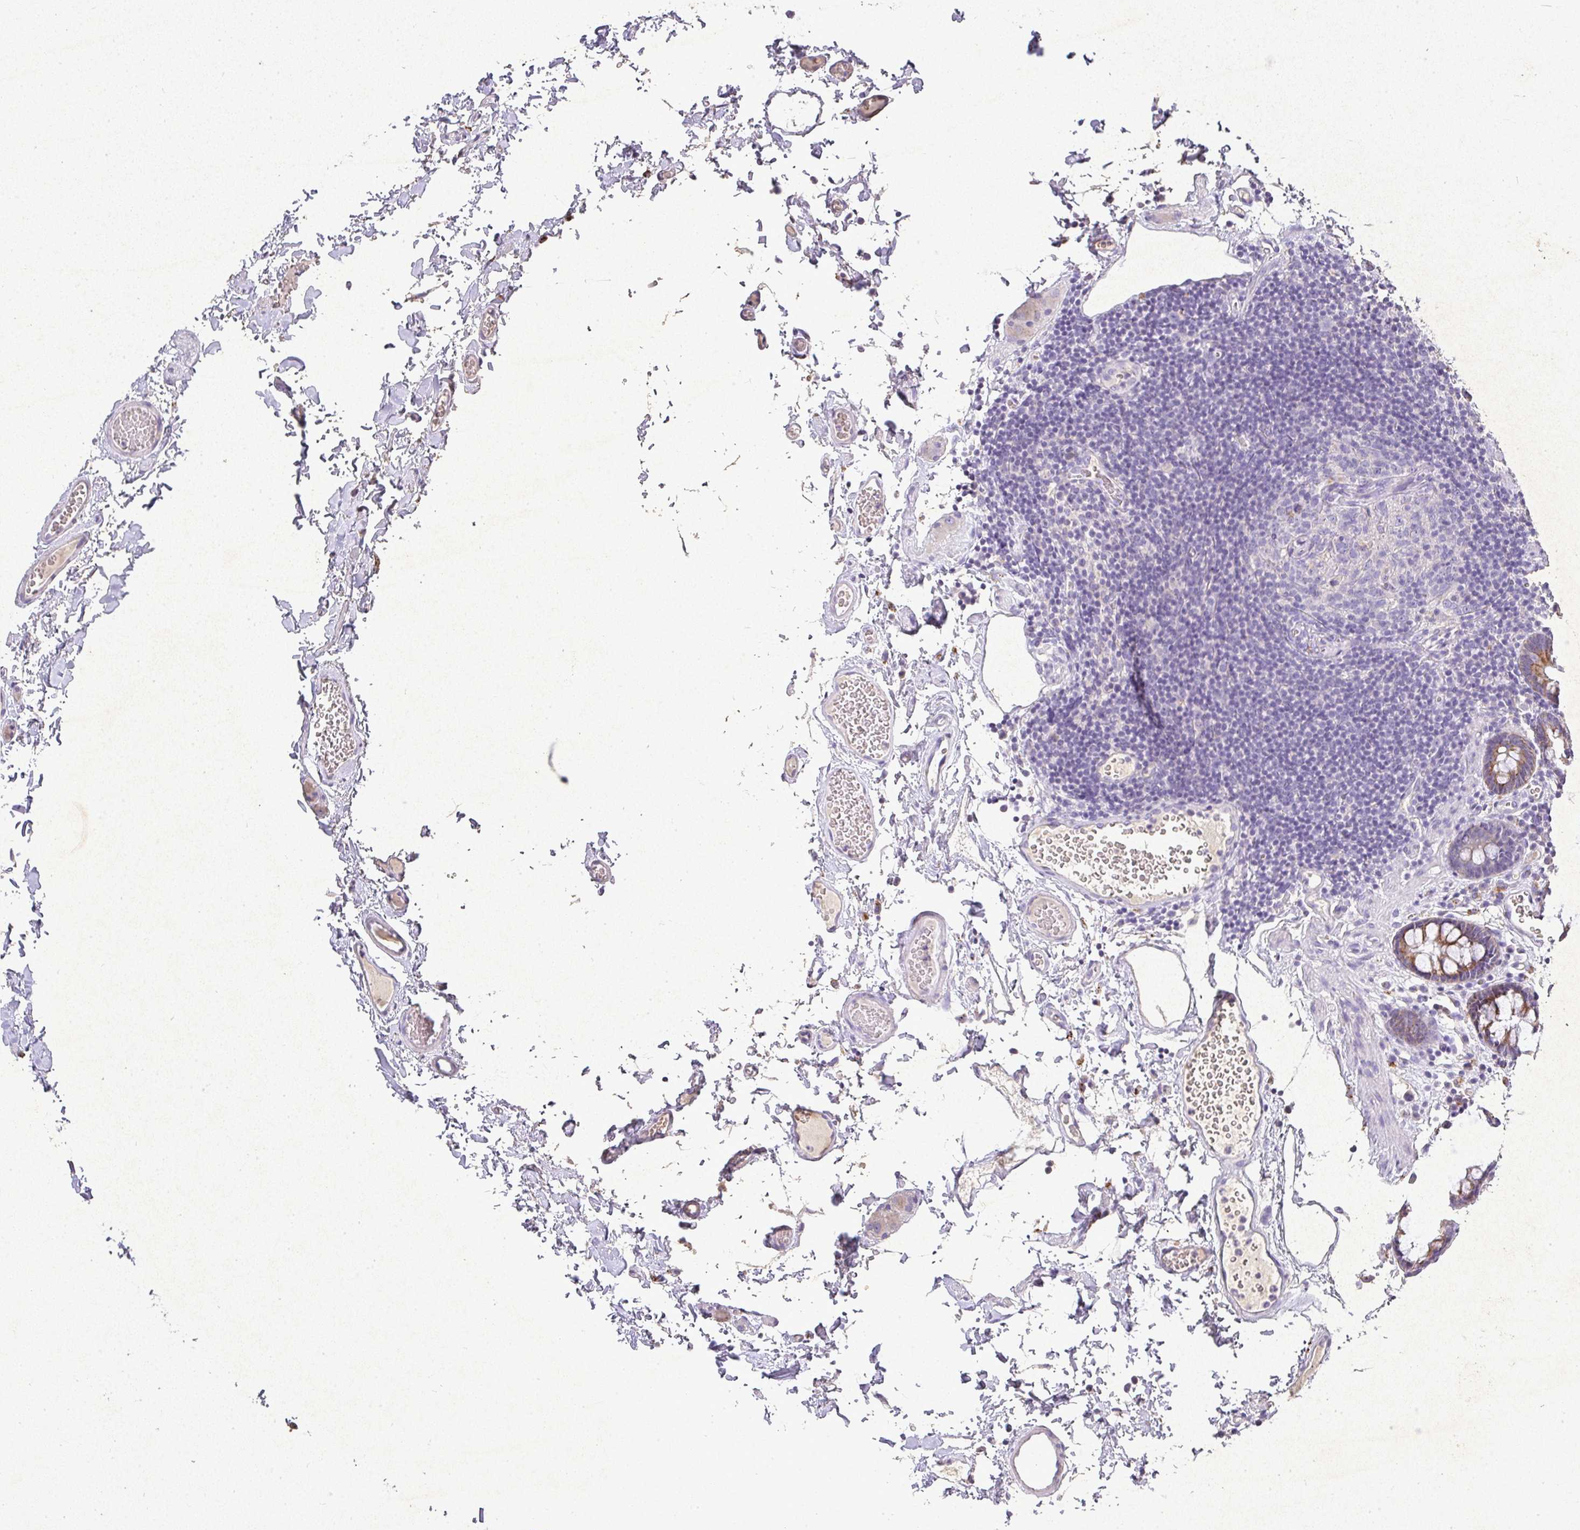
{"staining": {"intensity": "weak", "quantity": "25%-75%", "location": "cytoplasmic/membranous"}, "tissue": "colon", "cell_type": "Endothelial cells", "image_type": "normal", "snomed": [{"axis": "morphology", "description": "Normal tissue, NOS"}, {"axis": "topography", "description": "Colon"}, {"axis": "topography", "description": "Peripheral nerve tissue"}], "caption": "High-magnification brightfield microscopy of unremarkable colon stained with DAB (brown) and counterstained with hematoxylin (blue). endothelial cells exhibit weak cytoplasmic/membranous staining is seen in approximately25%-75% of cells.", "gene": "RPS2", "patient": {"sex": "male", "age": 84}}